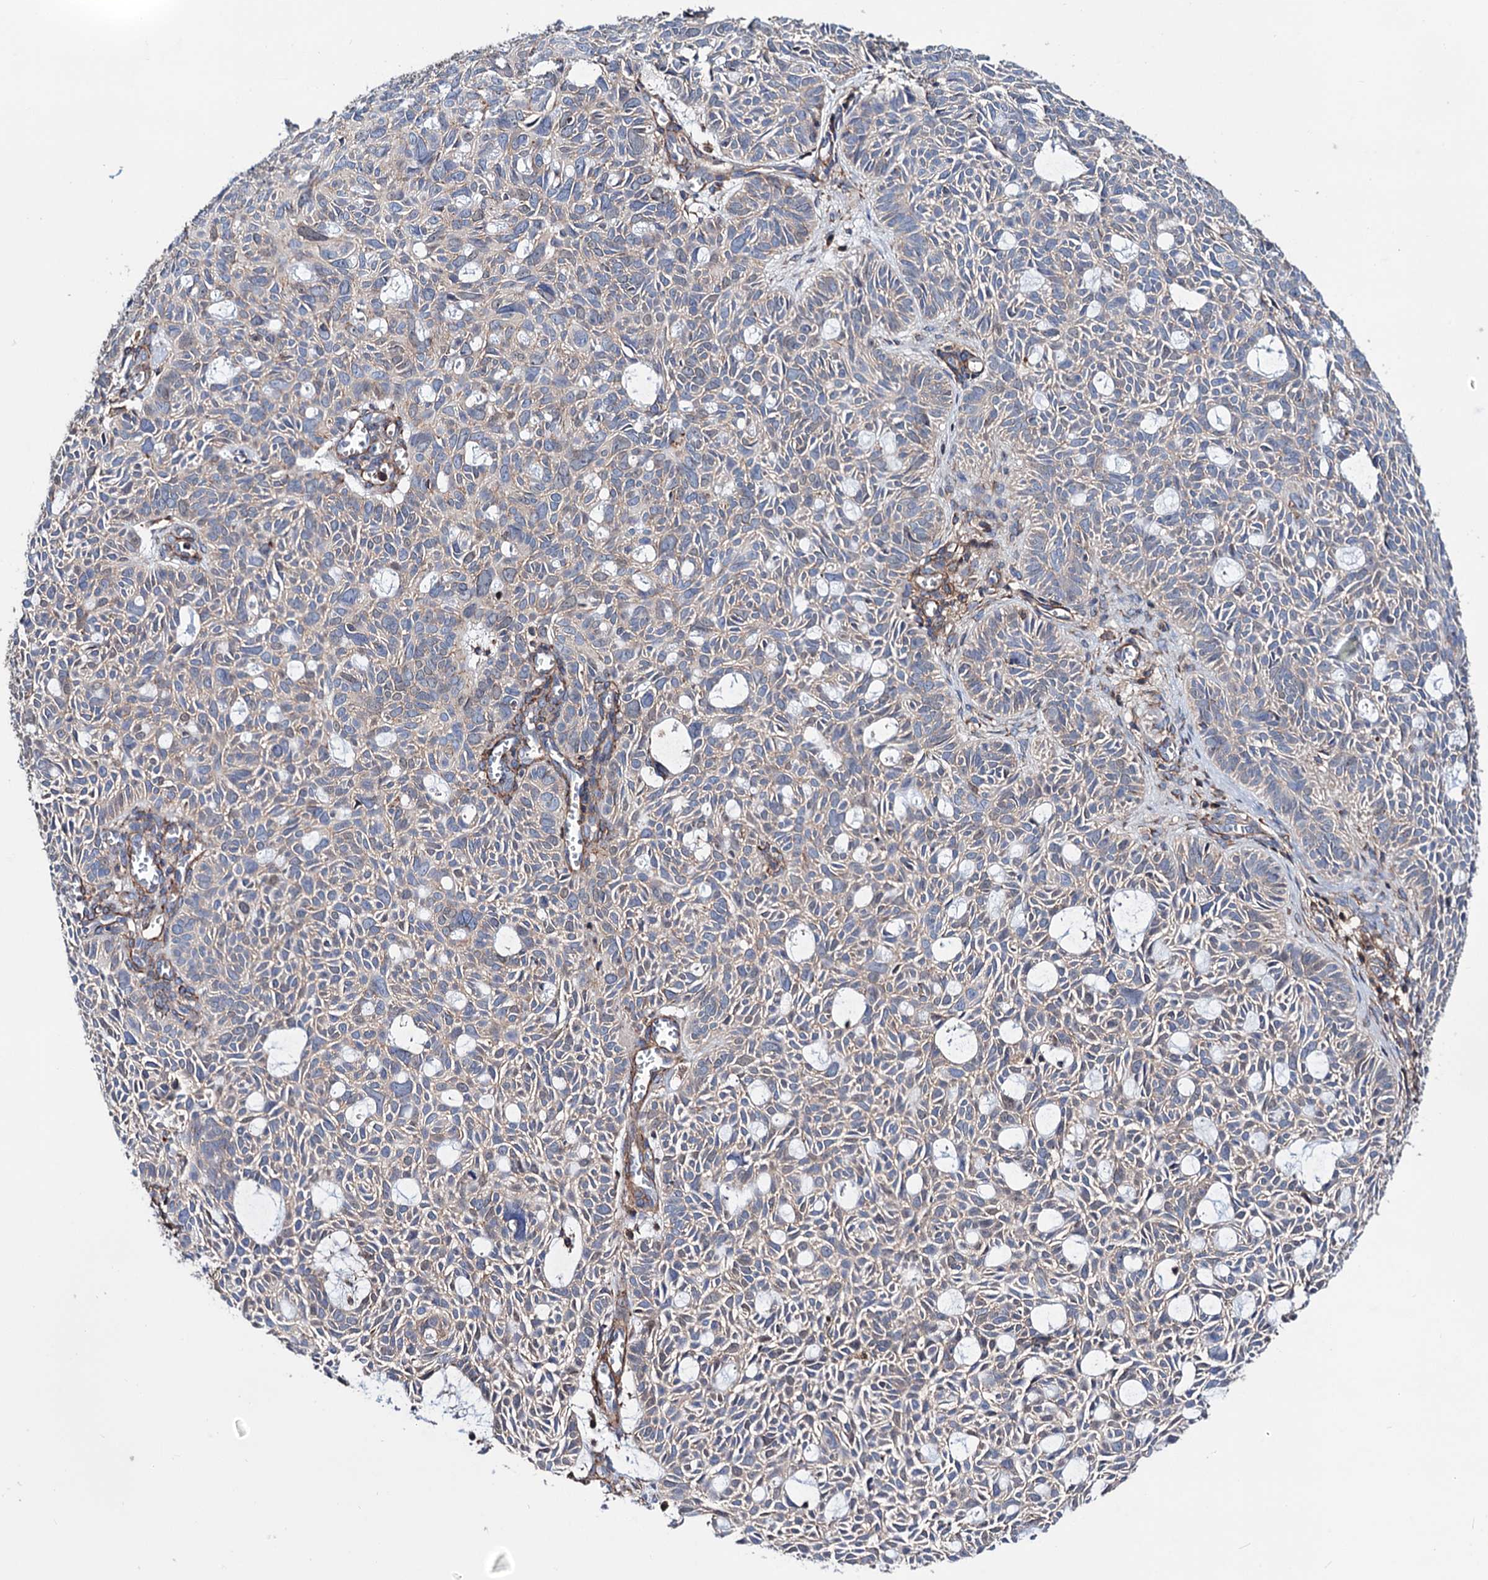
{"staining": {"intensity": "negative", "quantity": "none", "location": "none"}, "tissue": "skin cancer", "cell_type": "Tumor cells", "image_type": "cancer", "snomed": [{"axis": "morphology", "description": "Basal cell carcinoma"}, {"axis": "topography", "description": "Skin"}], "caption": "A histopathology image of skin cancer (basal cell carcinoma) stained for a protein demonstrates no brown staining in tumor cells.", "gene": "DEF6", "patient": {"sex": "male", "age": 69}}